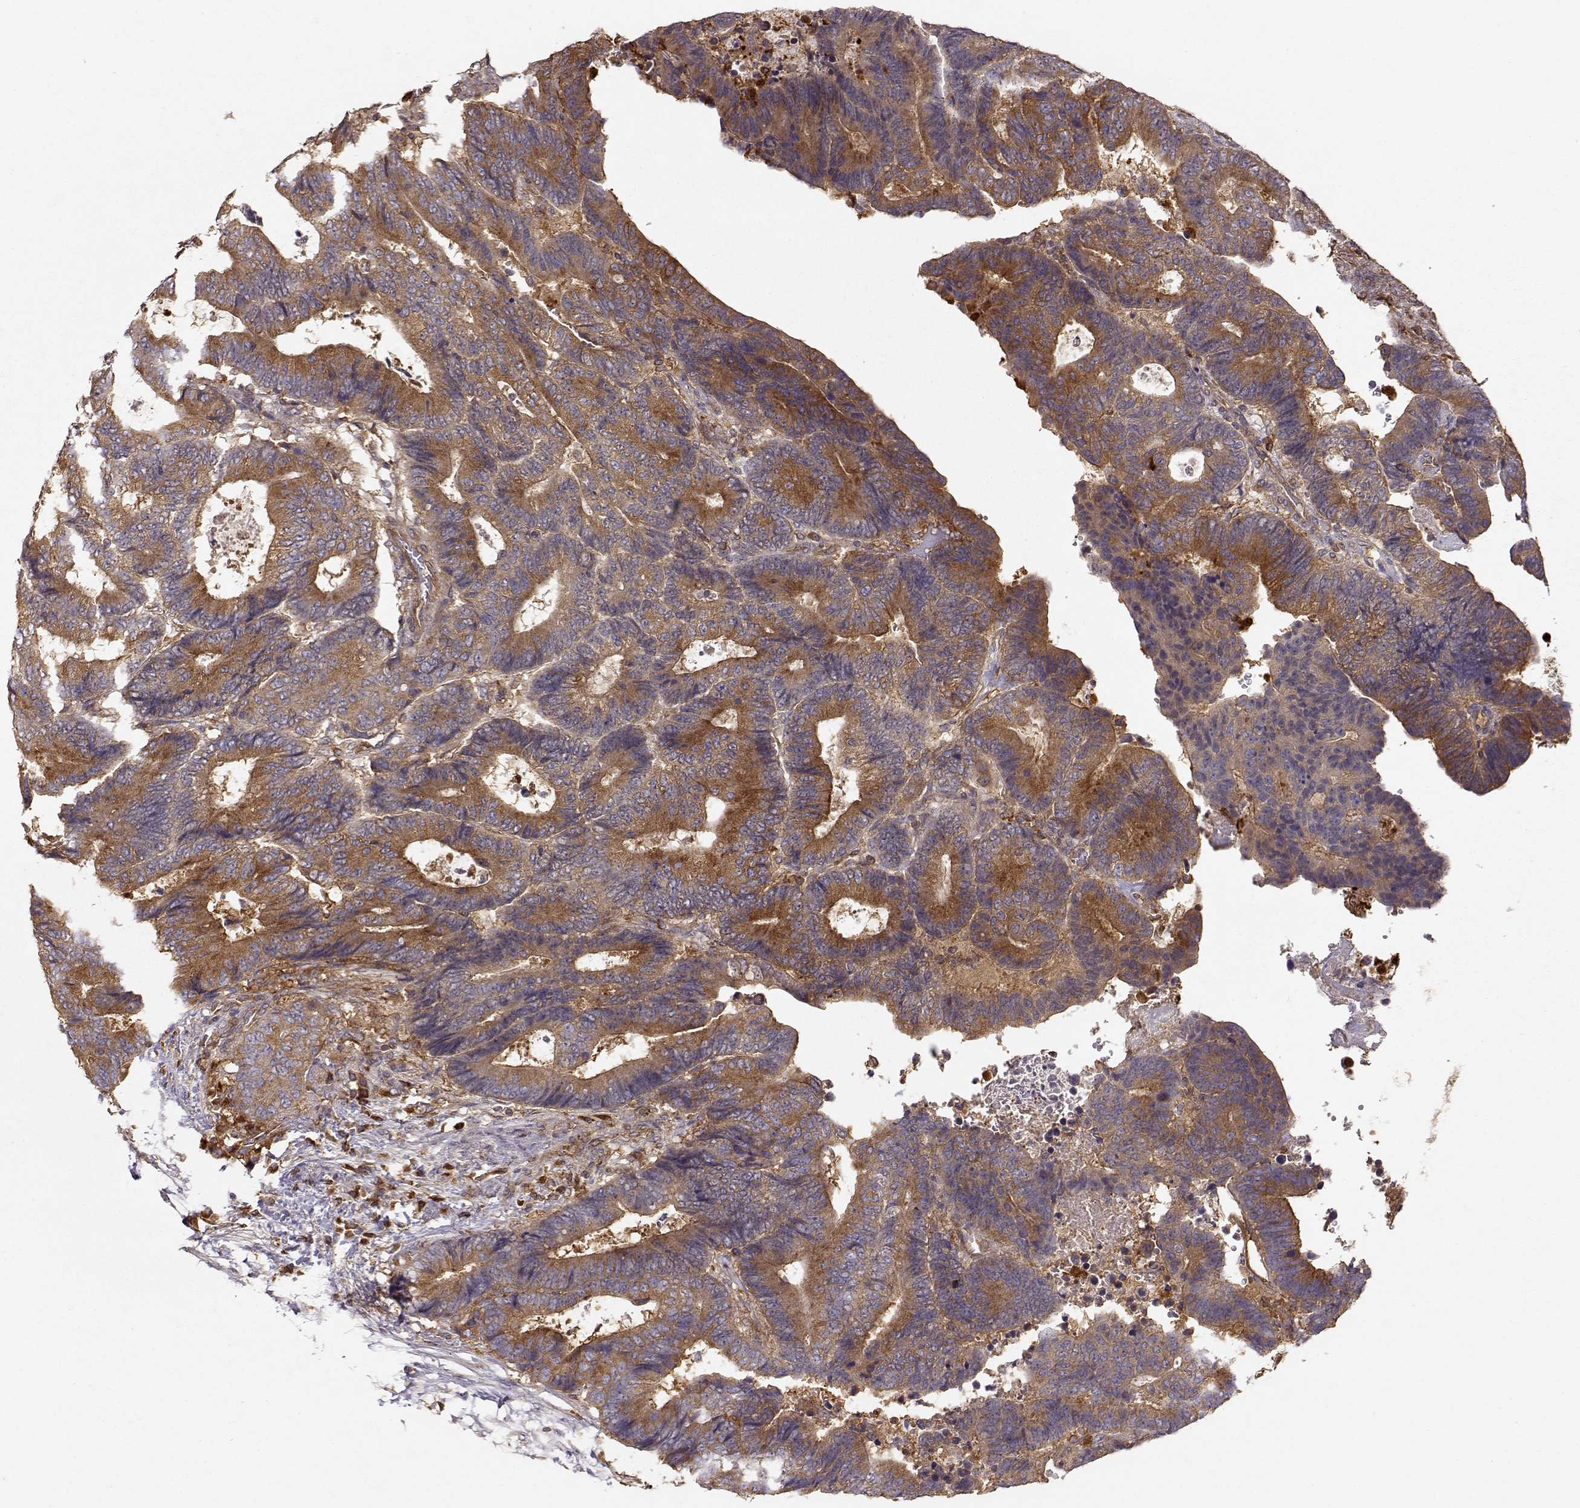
{"staining": {"intensity": "moderate", "quantity": ">75%", "location": "cytoplasmic/membranous"}, "tissue": "colorectal cancer", "cell_type": "Tumor cells", "image_type": "cancer", "snomed": [{"axis": "morphology", "description": "Adenocarcinoma, NOS"}, {"axis": "topography", "description": "Colon"}], "caption": "Immunohistochemistry (IHC) histopathology image of neoplastic tissue: human colorectal cancer stained using immunohistochemistry (IHC) reveals medium levels of moderate protein expression localized specifically in the cytoplasmic/membranous of tumor cells, appearing as a cytoplasmic/membranous brown color.", "gene": "ARHGEF2", "patient": {"sex": "female", "age": 48}}